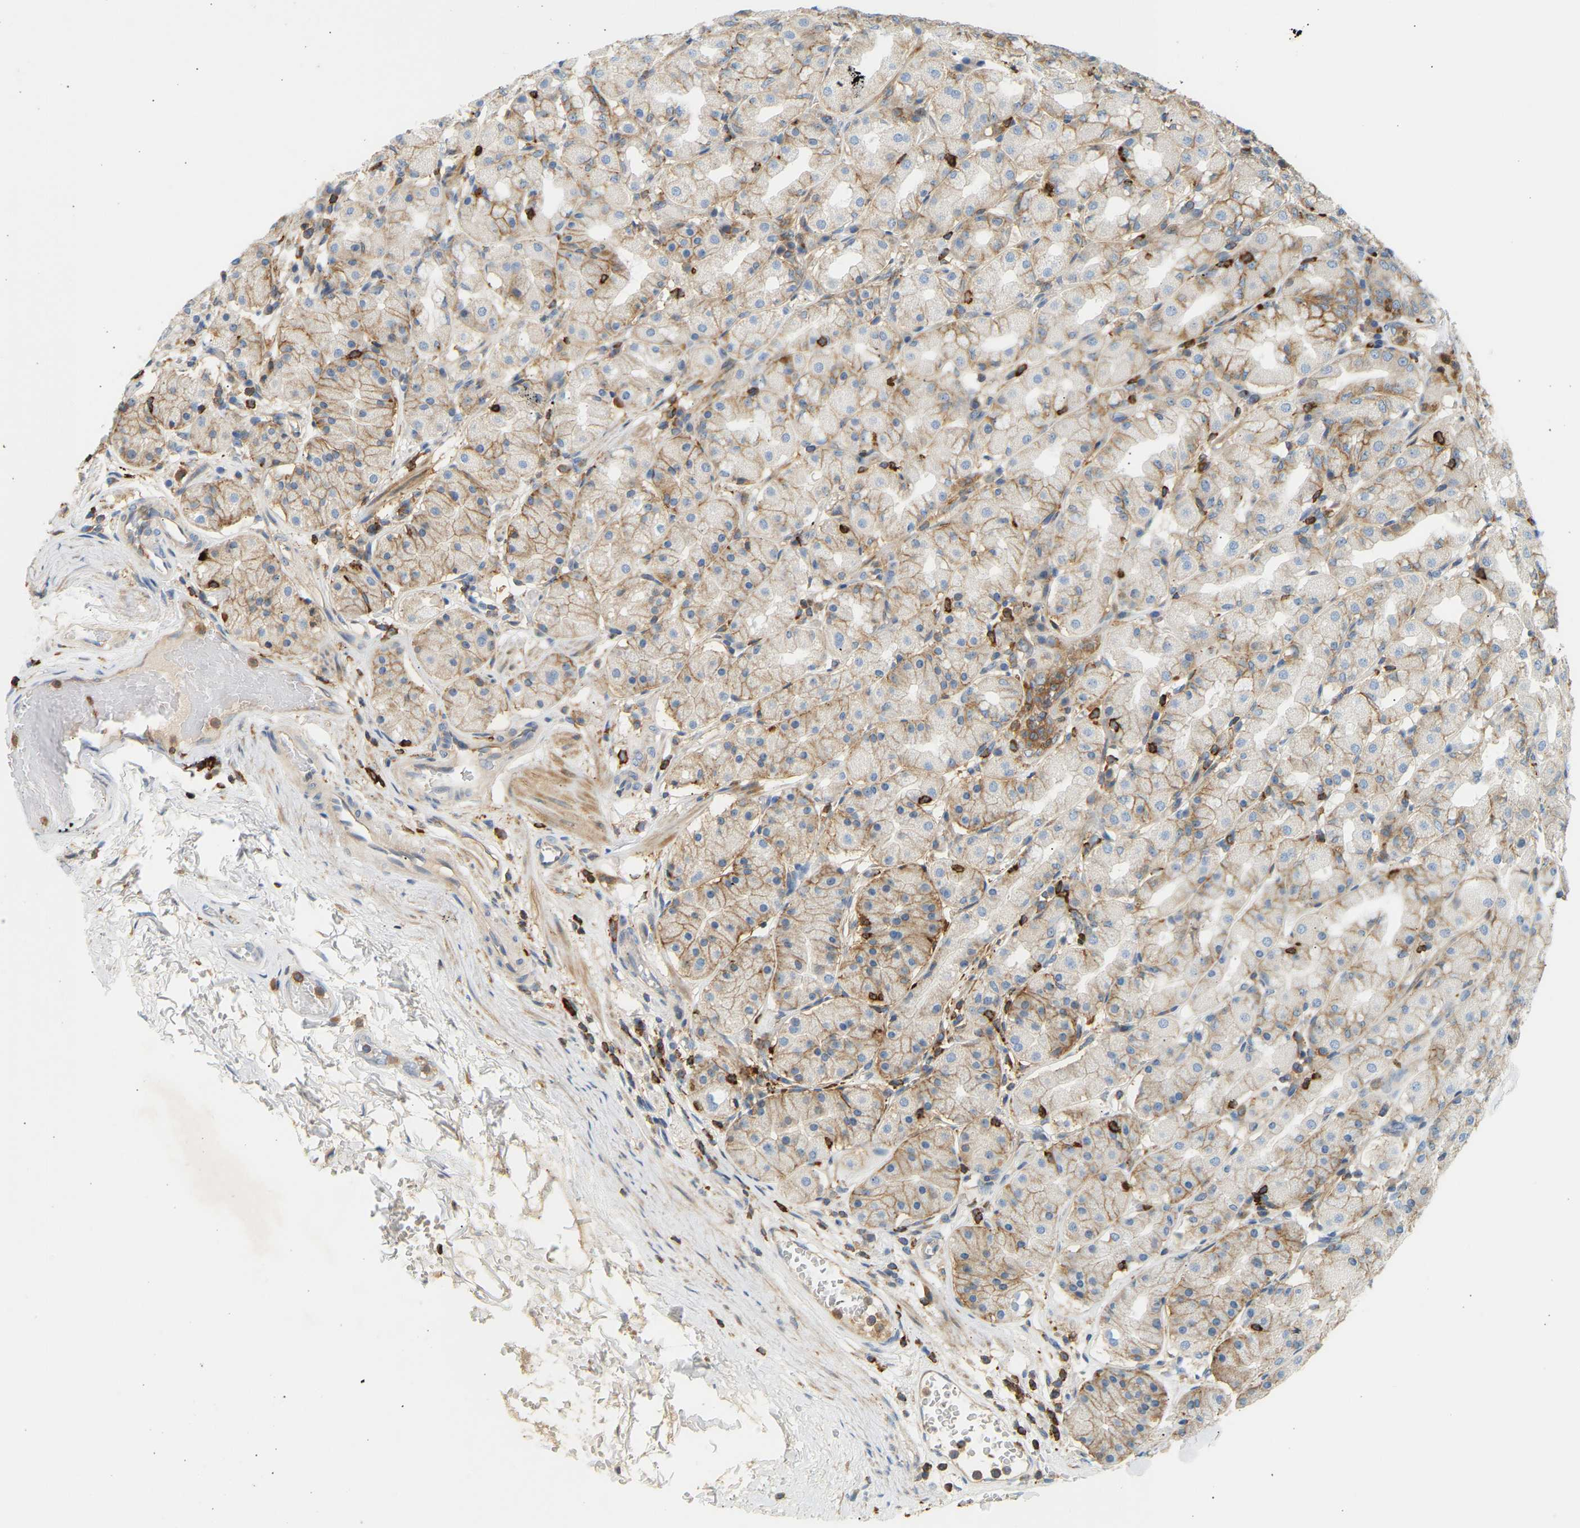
{"staining": {"intensity": "moderate", "quantity": "25%-75%", "location": "cytoplasmic/membranous"}, "tissue": "stomach", "cell_type": "Glandular cells", "image_type": "normal", "snomed": [{"axis": "morphology", "description": "Normal tissue, NOS"}, {"axis": "topography", "description": "Stomach"}, {"axis": "topography", "description": "Stomach, lower"}], "caption": "Protein positivity by immunohistochemistry shows moderate cytoplasmic/membranous staining in about 25%-75% of glandular cells in unremarkable stomach.", "gene": "FNBP1", "patient": {"sex": "female", "age": 56}}